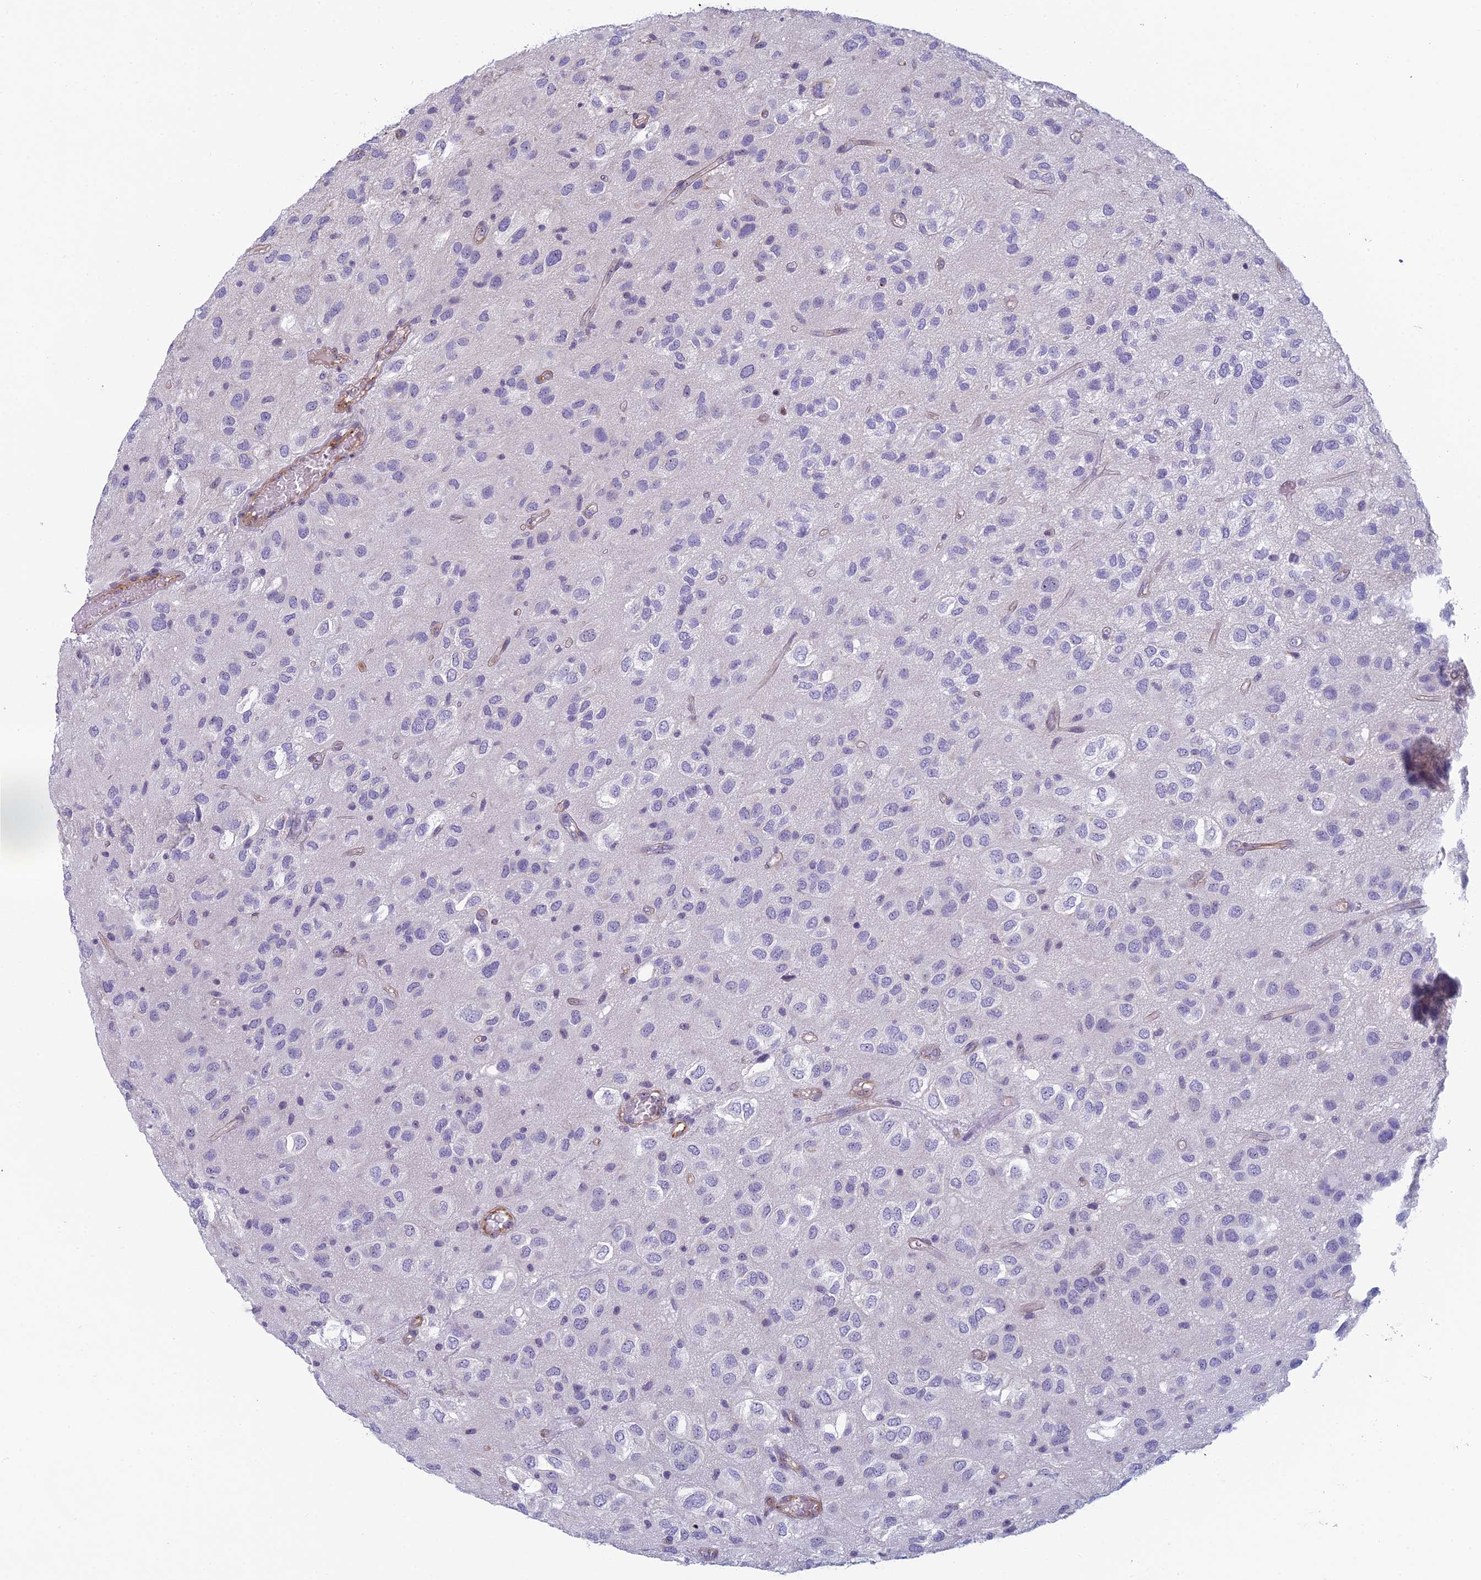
{"staining": {"intensity": "negative", "quantity": "none", "location": "none"}, "tissue": "glioma", "cell_type": "Tumor cells", "image_type": "cancer", "snomed": [{"axis": "morphology", "description": "Glioma, malignant, Low grade"}, {"axis": "topography", "description": "Brain"}], "caption": "There is no significant staining in tumor cells of malignant glioma (low-grade).", "gene": "NOC2L", "patient": {"sex": "male", "age": 66}}